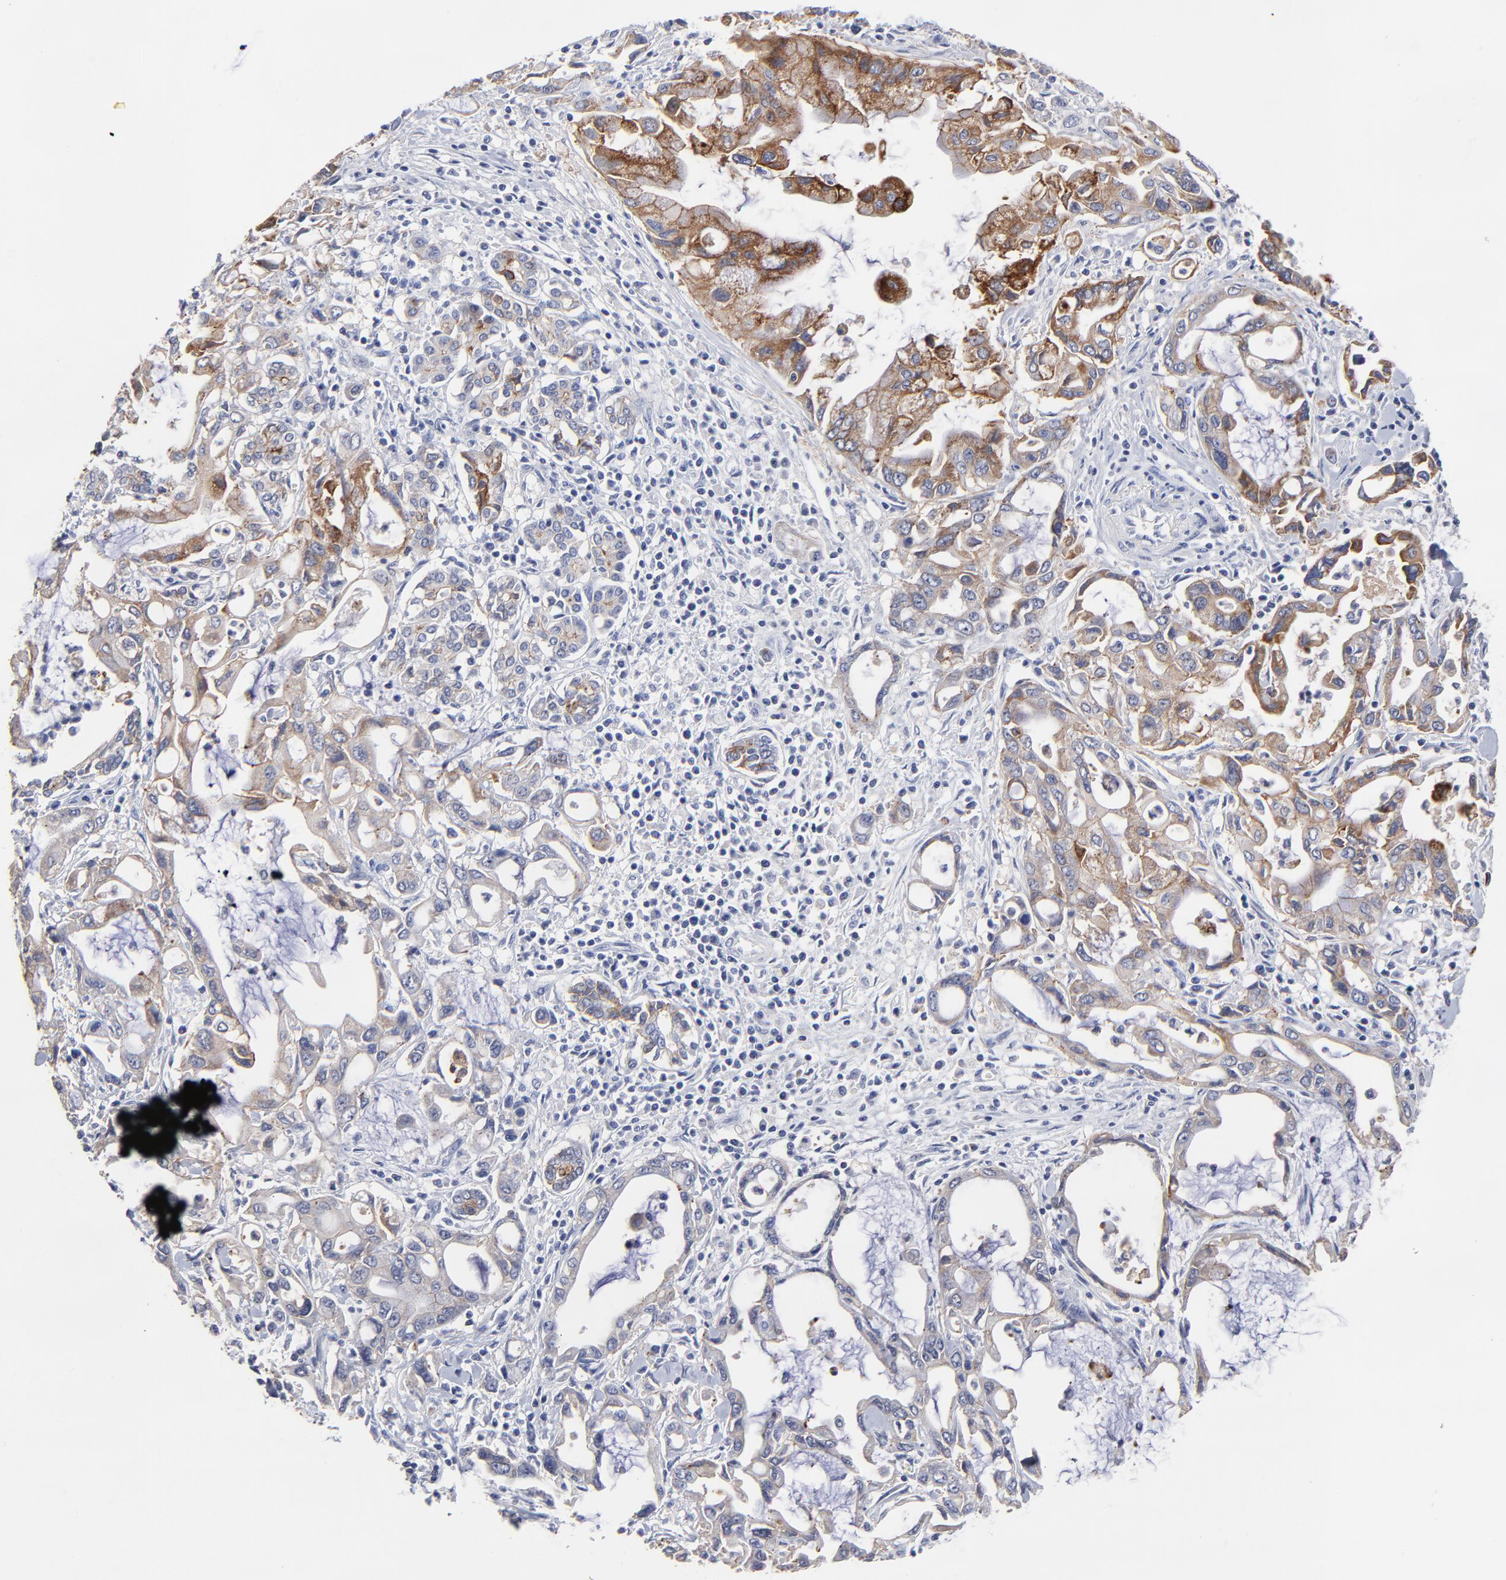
{"staining": {"intensity": "moderate", "quantity": "25%-75%", "location": "cytoplasmic/membranous"}, "tissue": "pancreatic cancer", "cell_type": "Tumor cells", "image_type": "cancer", "snomed": [{"axis": "morphology", "description": "Adenocarcinoma, NOS"}, {"axis": "topography", "description": "Pancreas"}], "caption": "Pancreatic adenocarcinoma tissue shows moderate cytoplasmic/membranous expression in about 25%-75% of tumor cells, visualized by immunohistochemistry.", "gene": "CXADR", "patient": {"sex": "female", "age": 57}}